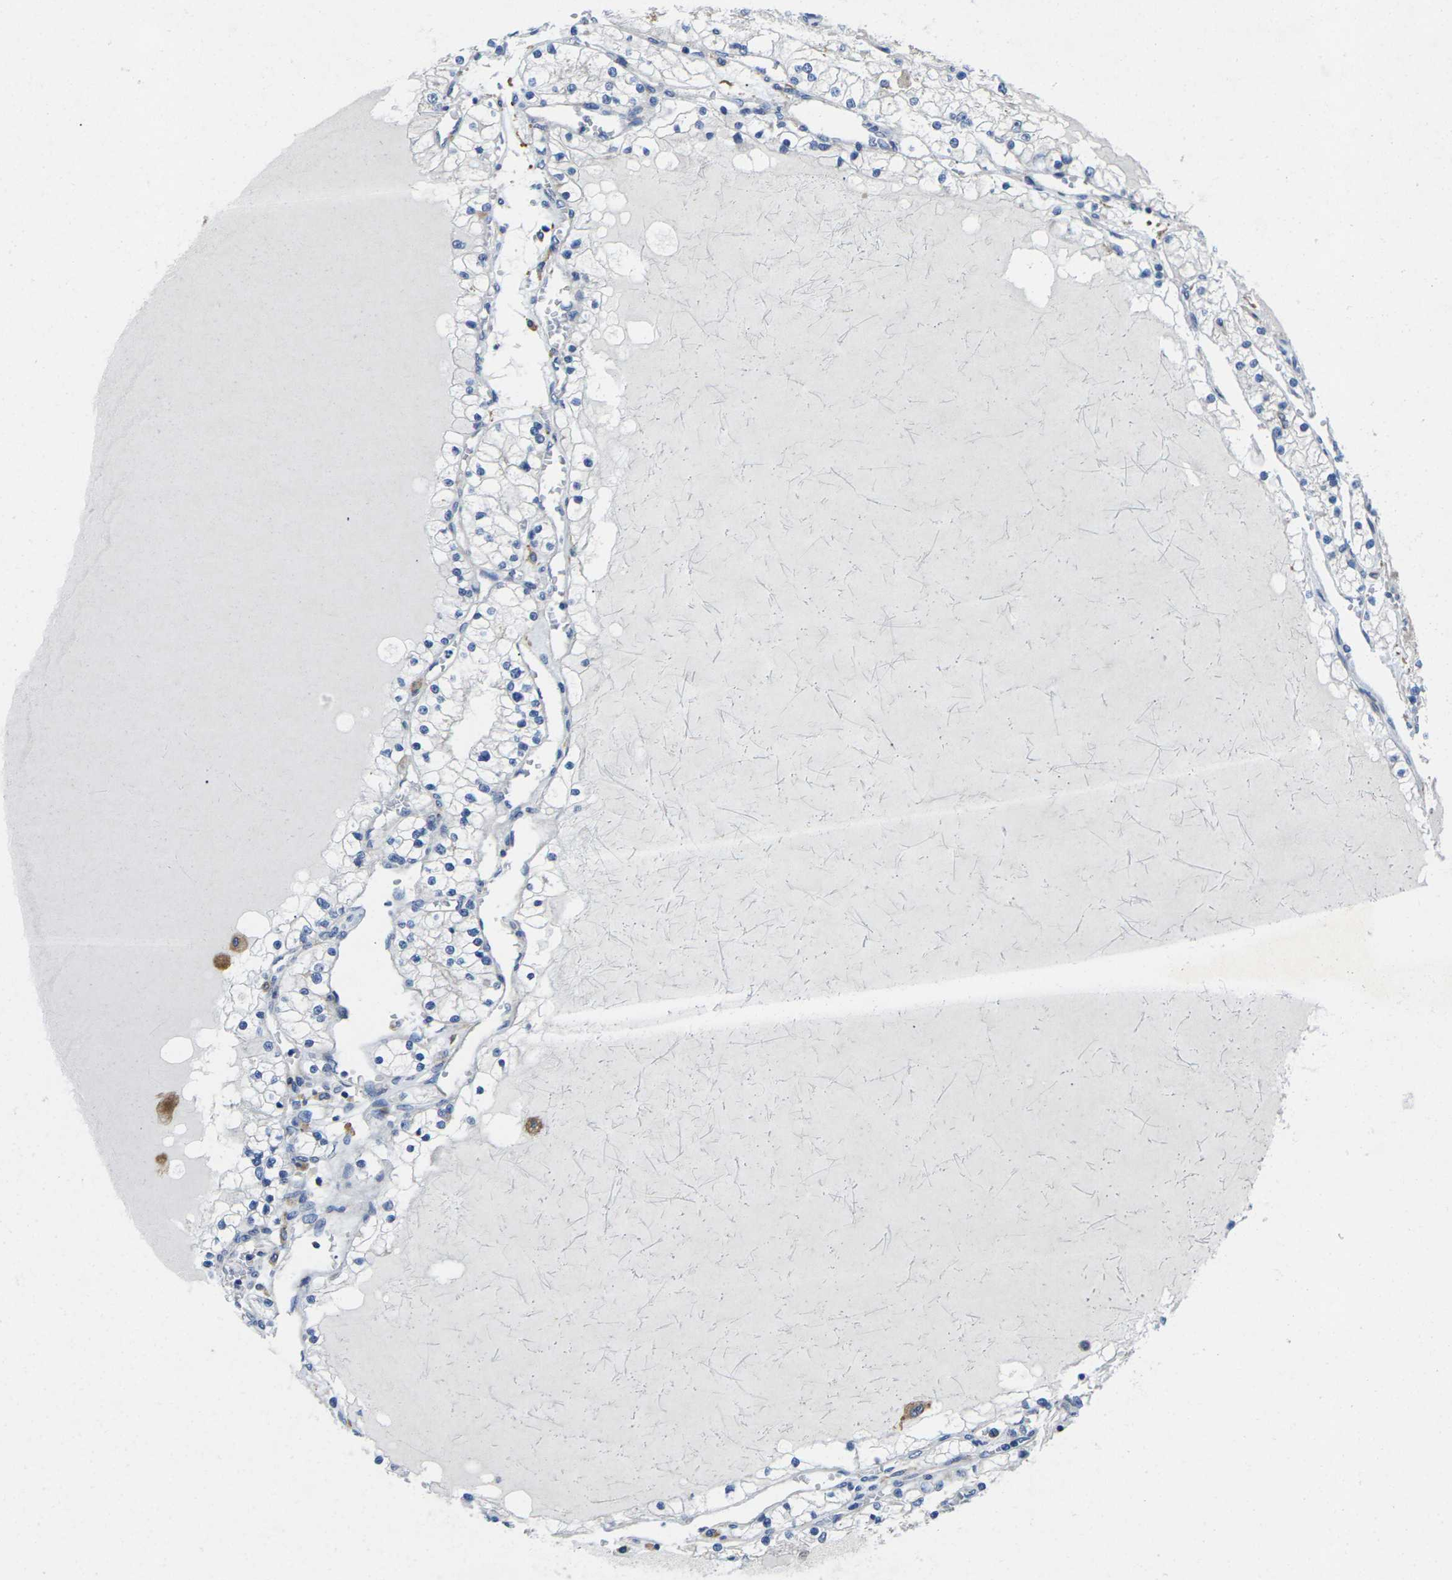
{"staining": {"intensity": "weak", "quantity": "<25%", "location": "cytoplasmic/membranous"}, "tissue": "renal cancer", "cell_type": "Tumor cells", "image_type": "cancer", "snomed": [{"axis": "morphology", "description": "Adenocarcinoma, NOS"}, {"axis": "topography", "description": "Kidney"}], "caption": "DAB (3,3'-diaminobenzidine) immunohistochemical staining of adenocarcinoma (renal) demonstrates no significant staining in tumor cells.", "gene": "SCNN1A", "patient": {"sex": "male", "age": 68}}